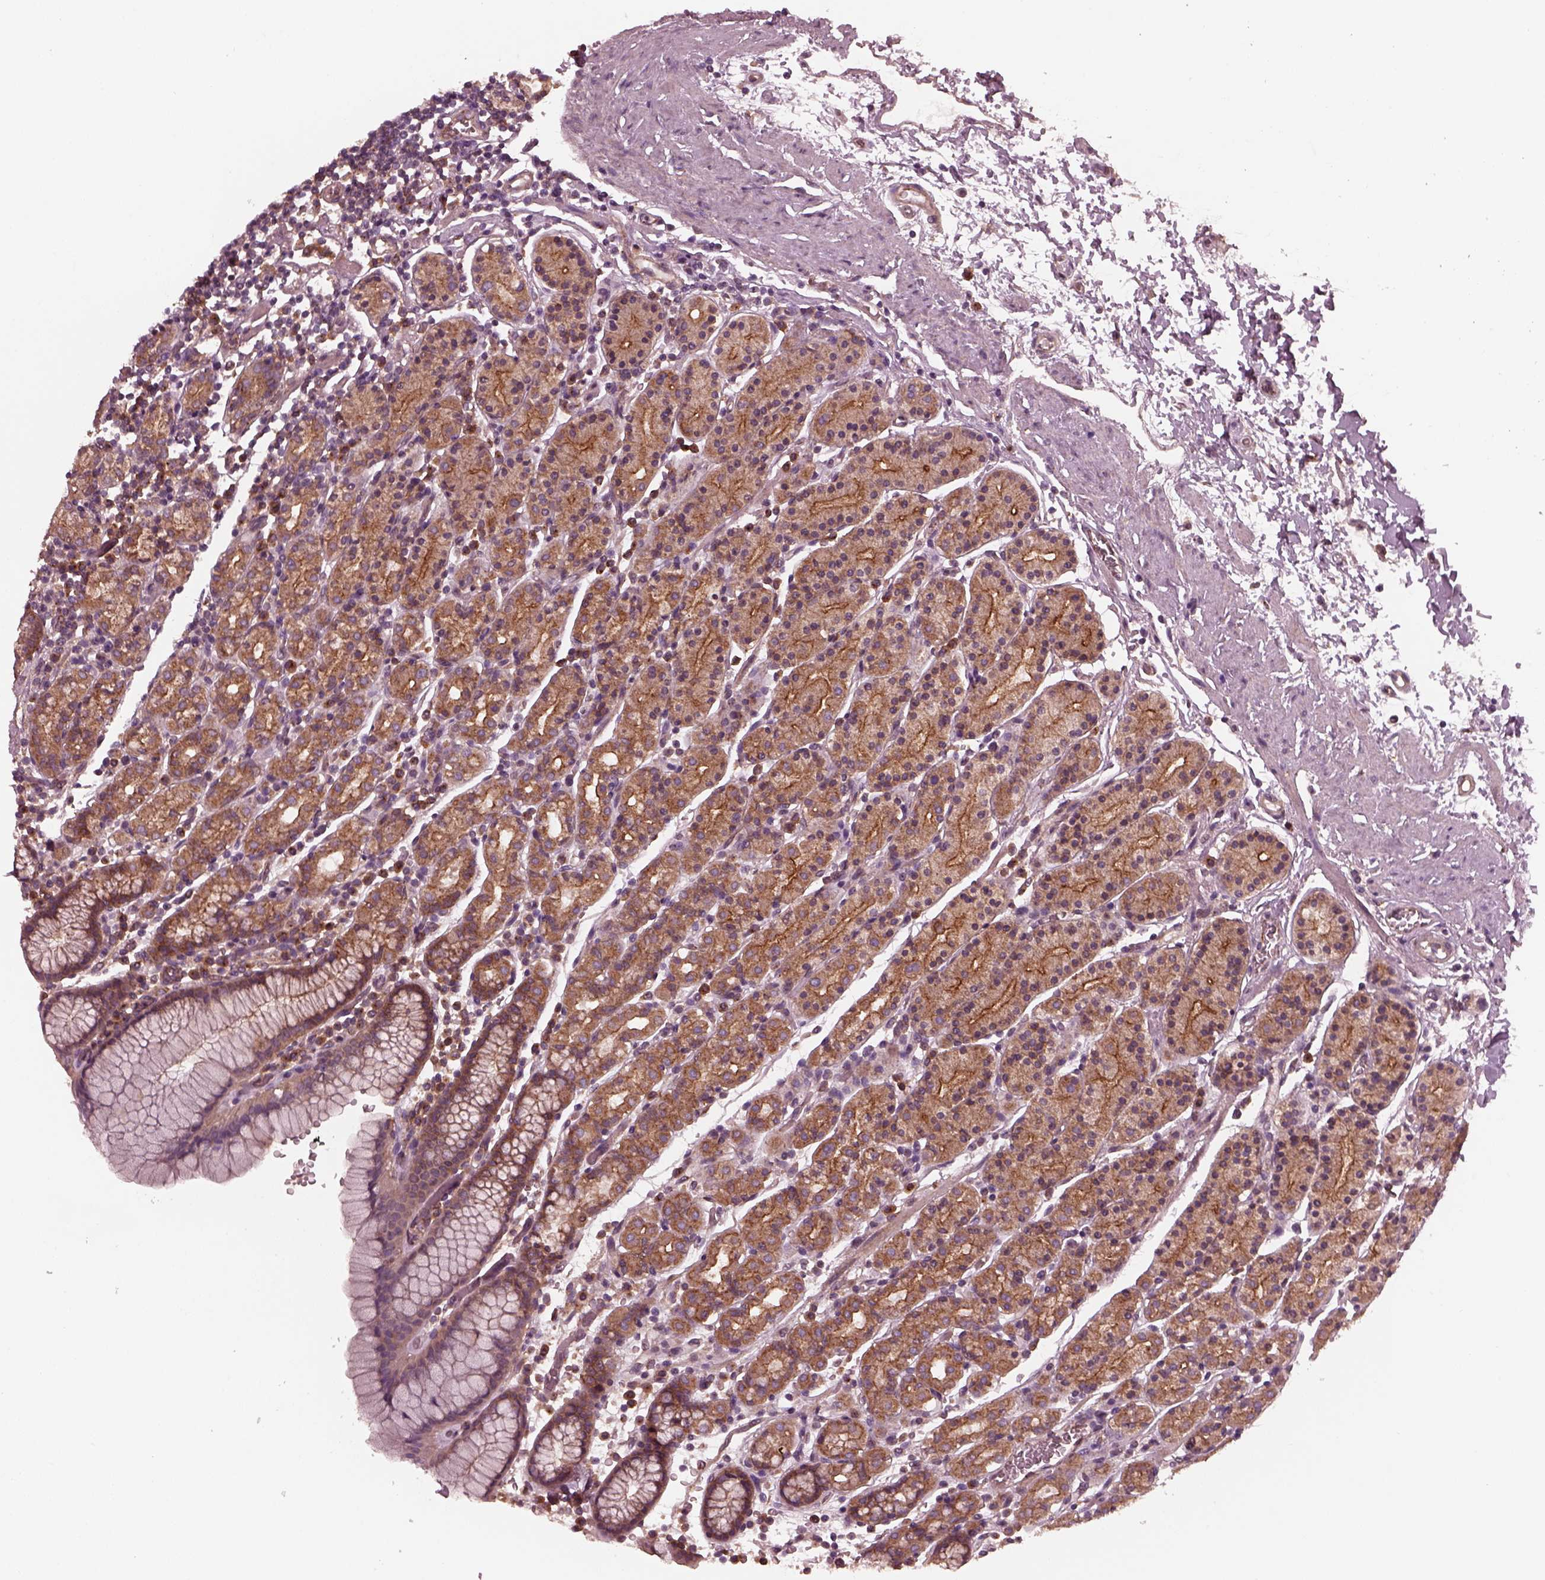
{"staining": {"intensity": "moderate", "quantity": ">75%", "location": "cytoplasmic/membranous"}, "tissue": "stomach", "cell_type": "Glandular cells", "image_type": "normal", "snomed": [{"axis": "morphology", "description": "Normal tissue, NOS"}, {"axis": "topography", "description": "Stomach, upper"}, {"axis": "topography", "description": "Stomach"}], "caption": "This photomicrograph exhibits IHC staining of unremarkable stomach, with medium moderate cytoplasmic/membranous positivity in approximately >75% of glandular cells.", "gene": "TUBG1", "patient": {"sex": "male", "age": 62}}